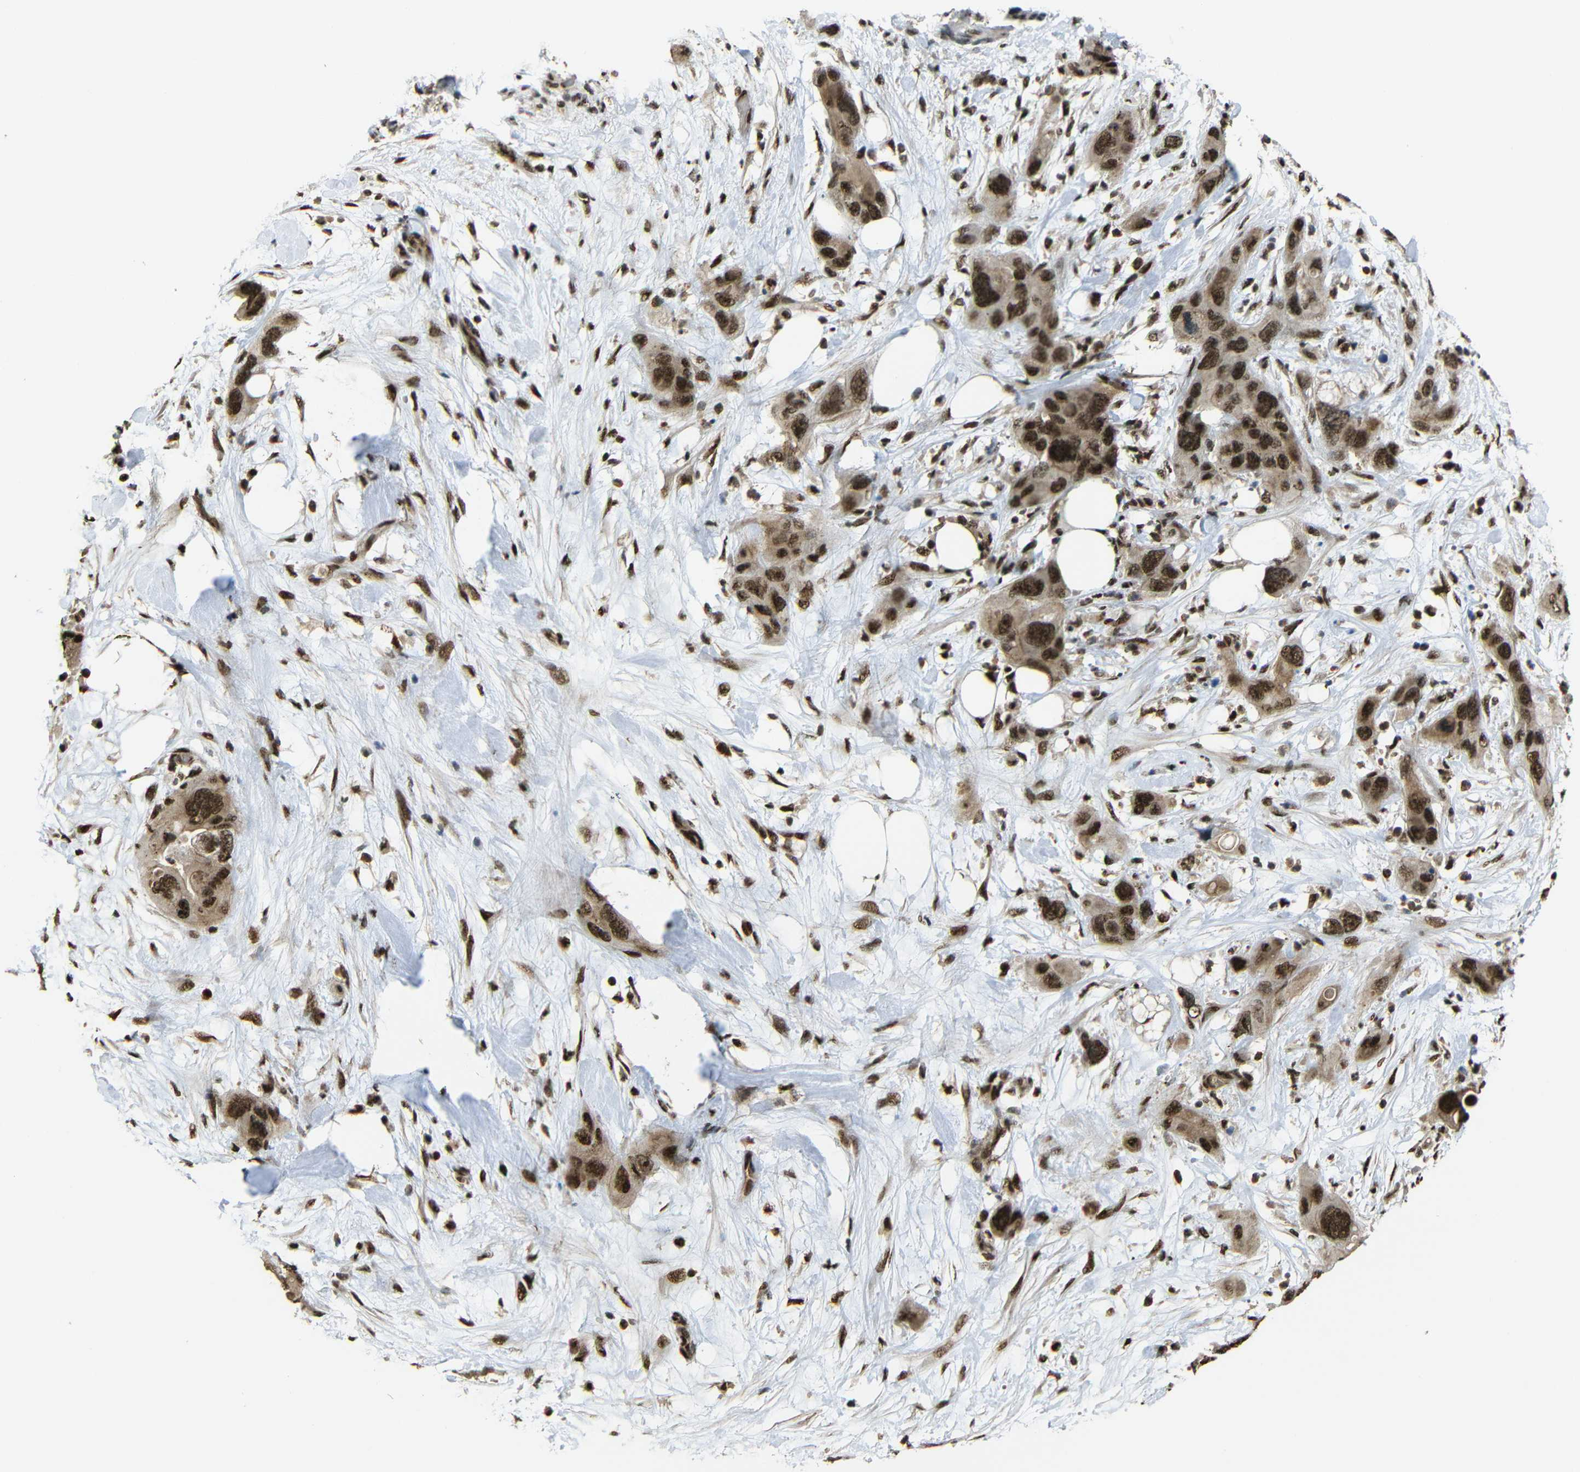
{"staining": {"intensity": "strong", "quantity": ">75%", "location": "cytoplasmic/membranous,nuclear"}, "tissue": "pancreatic cancer", "cell_type": "Tumor cells", "image_type": "cancer", "snomed": [{"axis": "morphology", "description": "Adenocarcinoma, NOS"}, {"axis": "topography", "description": "Pancreas"}], "caption": "Adenocarcinoma (pancreatic) stained with immunohistochemistry (IHC) shows strong cytoplasmic/membranous and nuclear staining in about >75% of tumor cells.", "gene": "TCF7L2", "patient": {"sex": "female", "age": 71}}